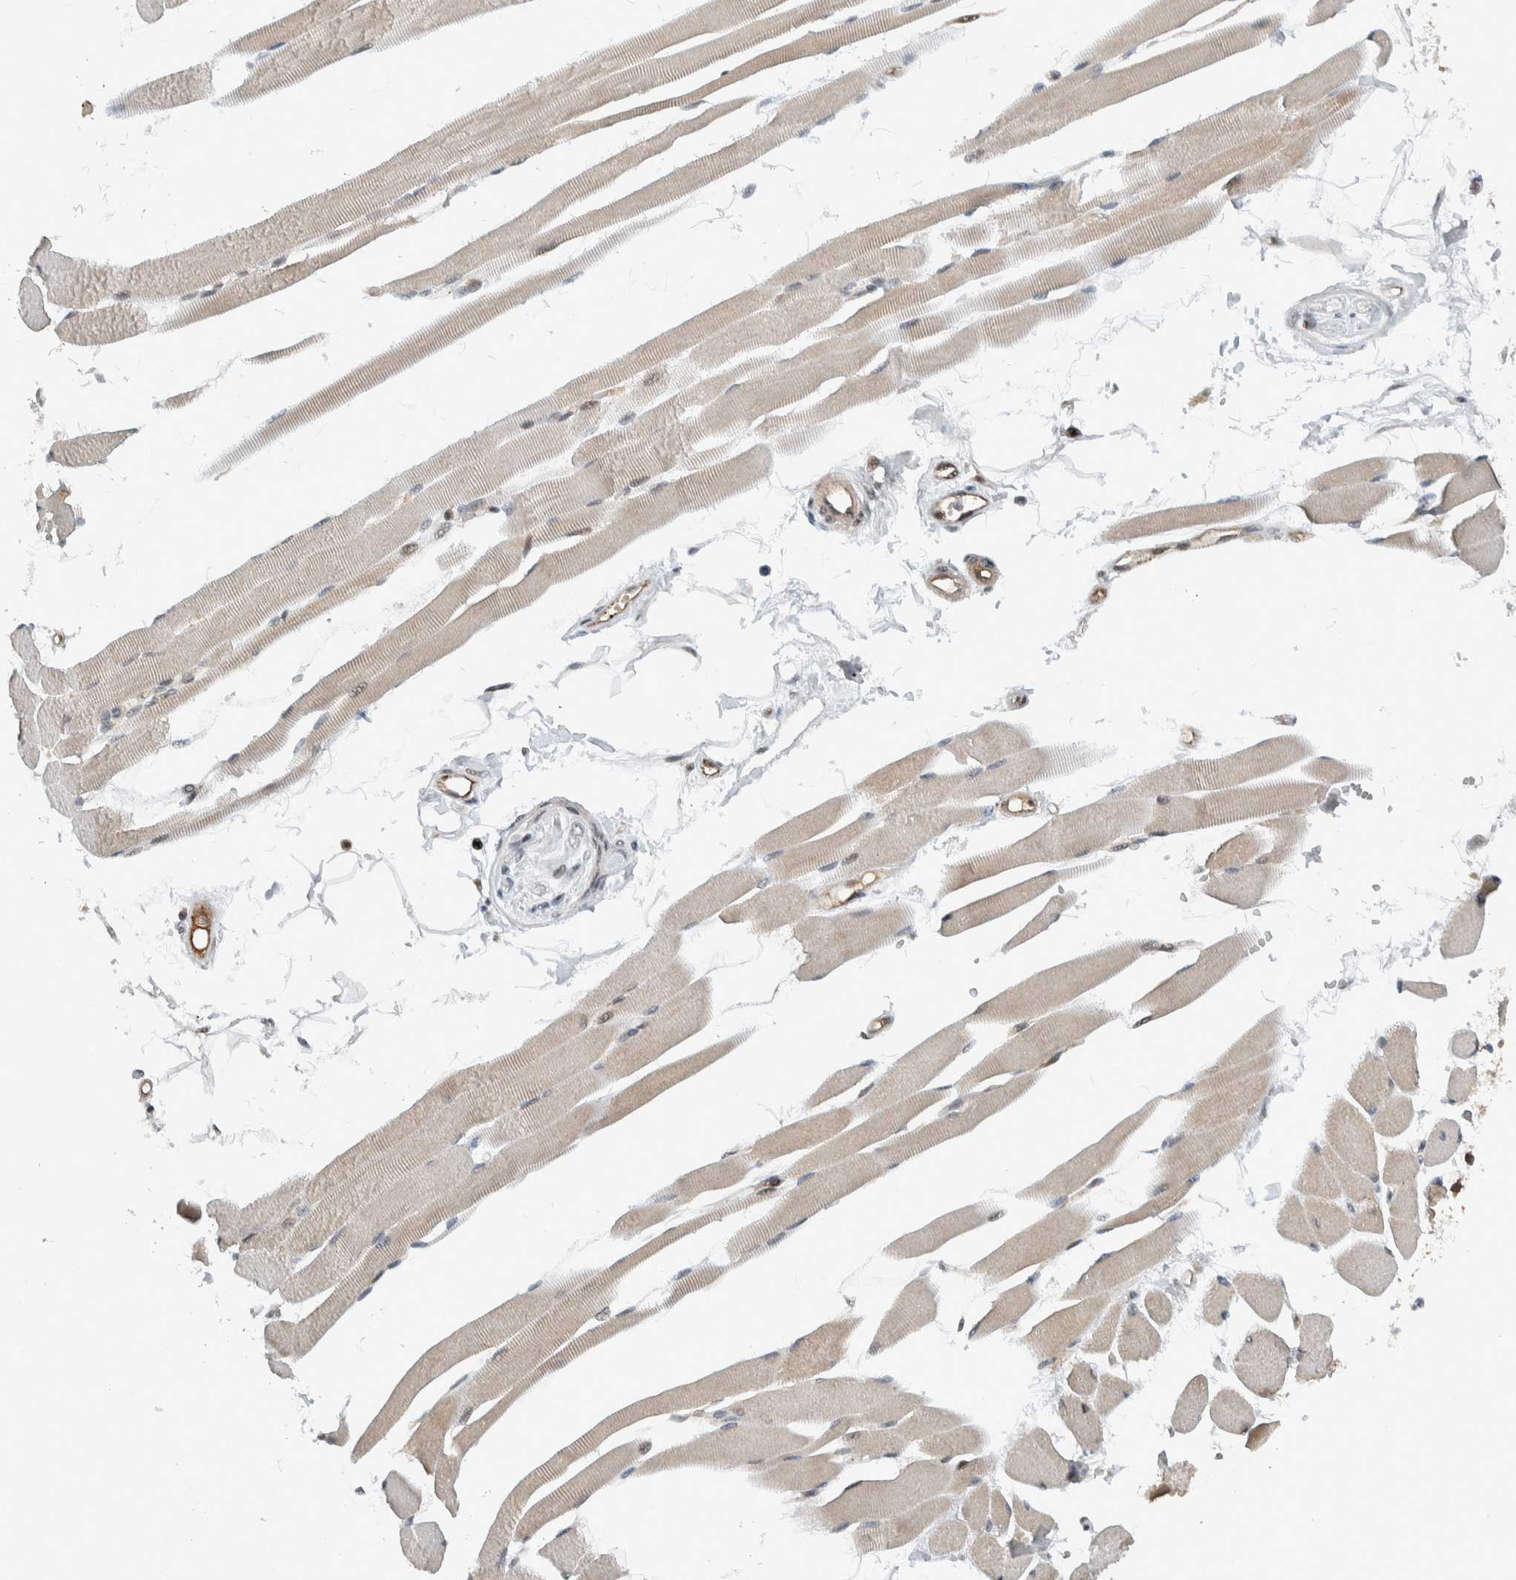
{"staining": {"intensity": "moderate", "quantity": "25%-75%", "location": "cytoplasmic/membranous,nuclear"}, "tissue": "skeletal muscle", "cell_type": "Myocytes", "image_type": "normal", "snomed": [{"axis": "morphology", "description": "Normal tissue, NOS"}, {"axis": "topography", "description": "Skeletal muscle"}, {"axis": "topography", "description": "Peripheral nerve tissue"}], "caption": "An immunohistochemistry photomicrograph of normal tissue is shown. Protein staining in brown highlights moderate cytoplasmic/membranous,nuclear positivity in skeletal muscle within myocytes. (DAB IHC, brown staining for protein, blue staining for nuclei).", "gene": "ZFP91", "patient": {"sex": "female", "age": 84}}